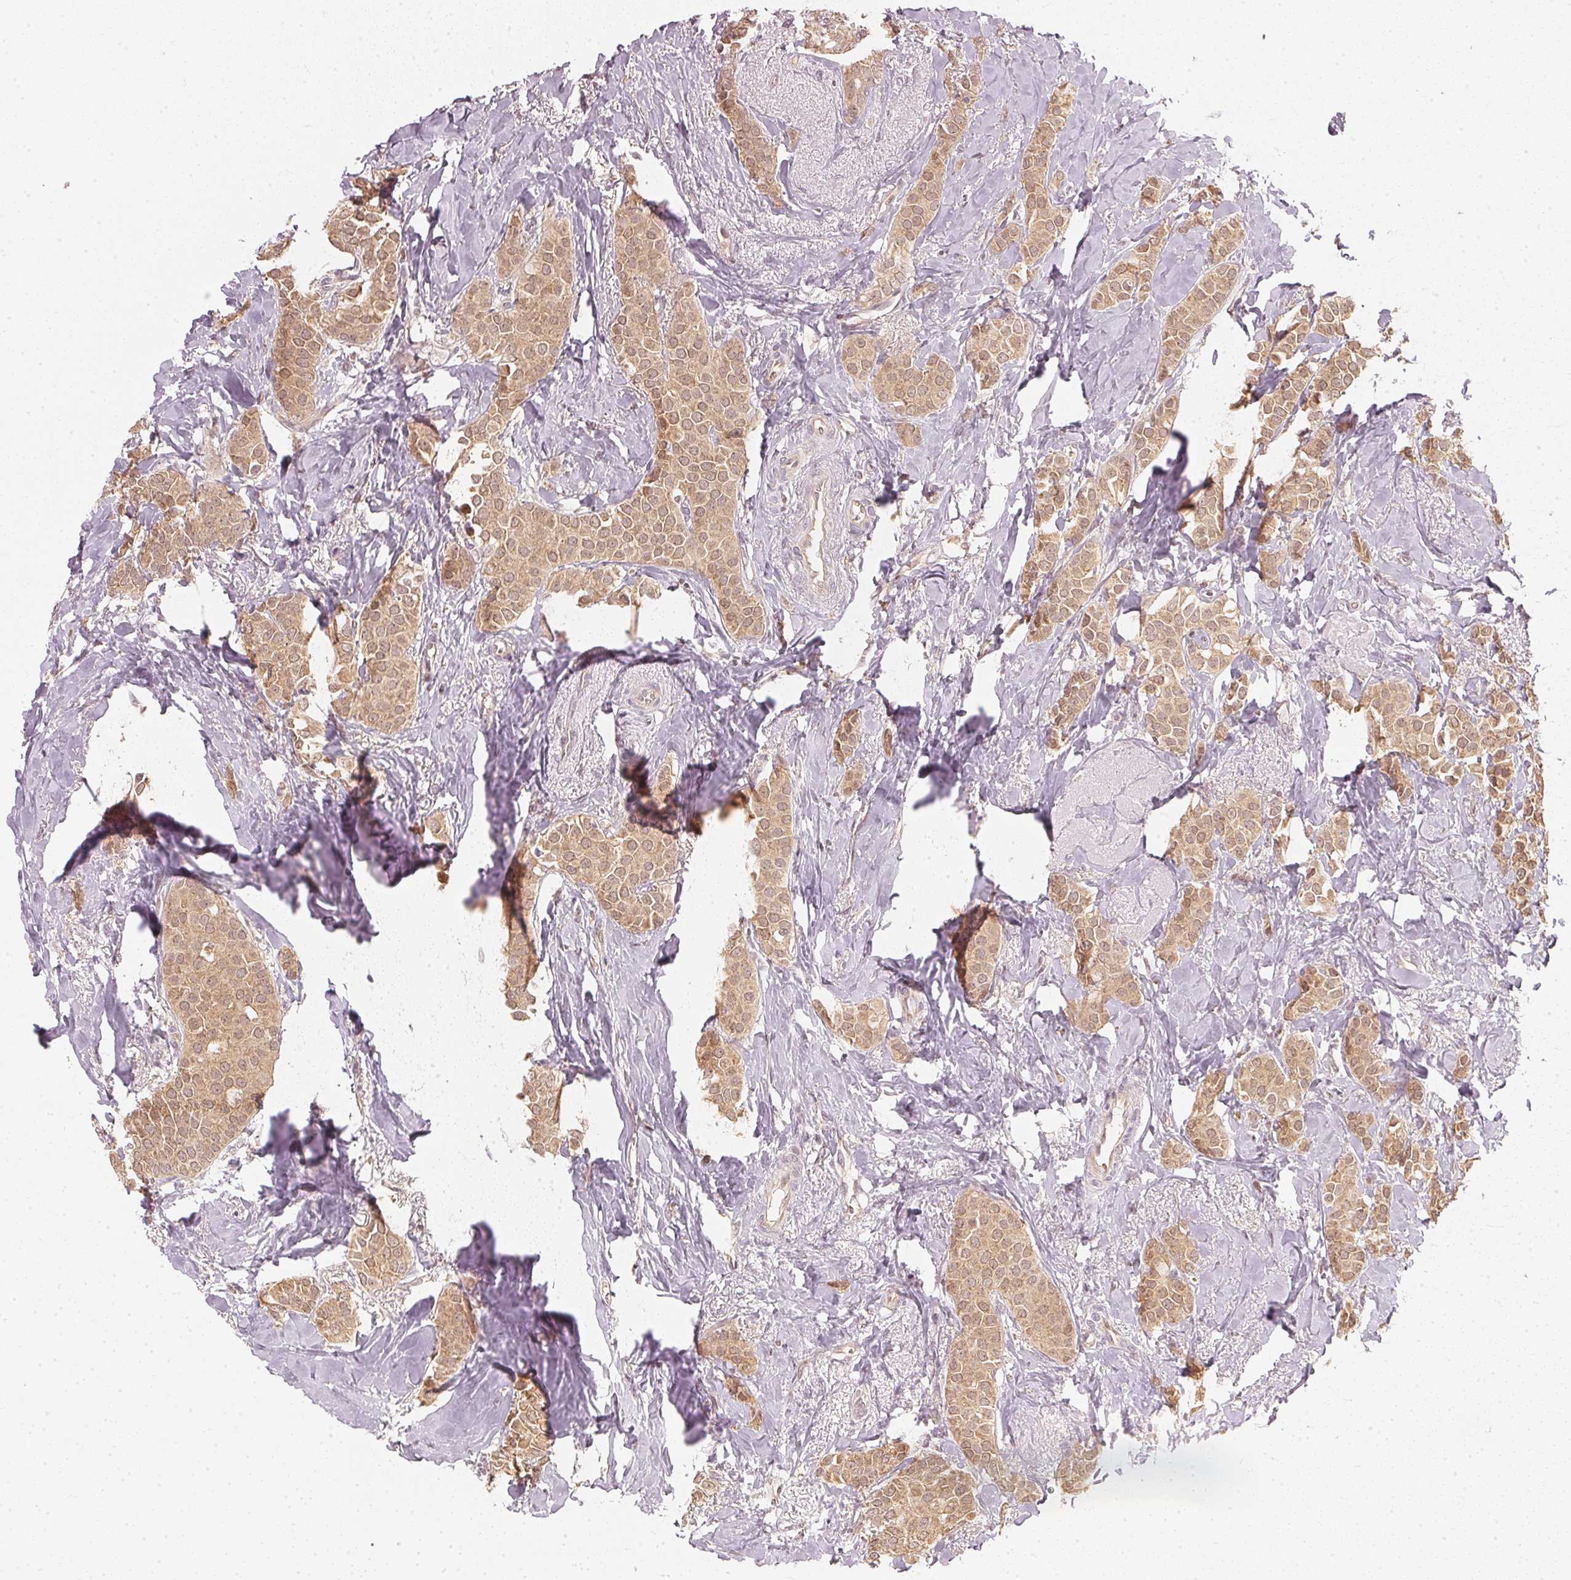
{"staining": {"intensity": "moderate", "quantity": ">75%", "location": "cytoplasmic/membranous"}, "tissue": "breast cancer", "cell_type": "Tumor cells", "image_type": "cancer", "snomed": [{"axis": "morphology", "description": "Duct carcinoma"}, {"axis": "topography", "description": "Breast"}], "caption": "Protein analysis of breast intraductal carcinoma tissue exhibits moderate cytoplasmic/membranous staining in about >75% of tumor cells.", "gene": "UBE2L3", "patient": {"sex": "female", "age": 79}}